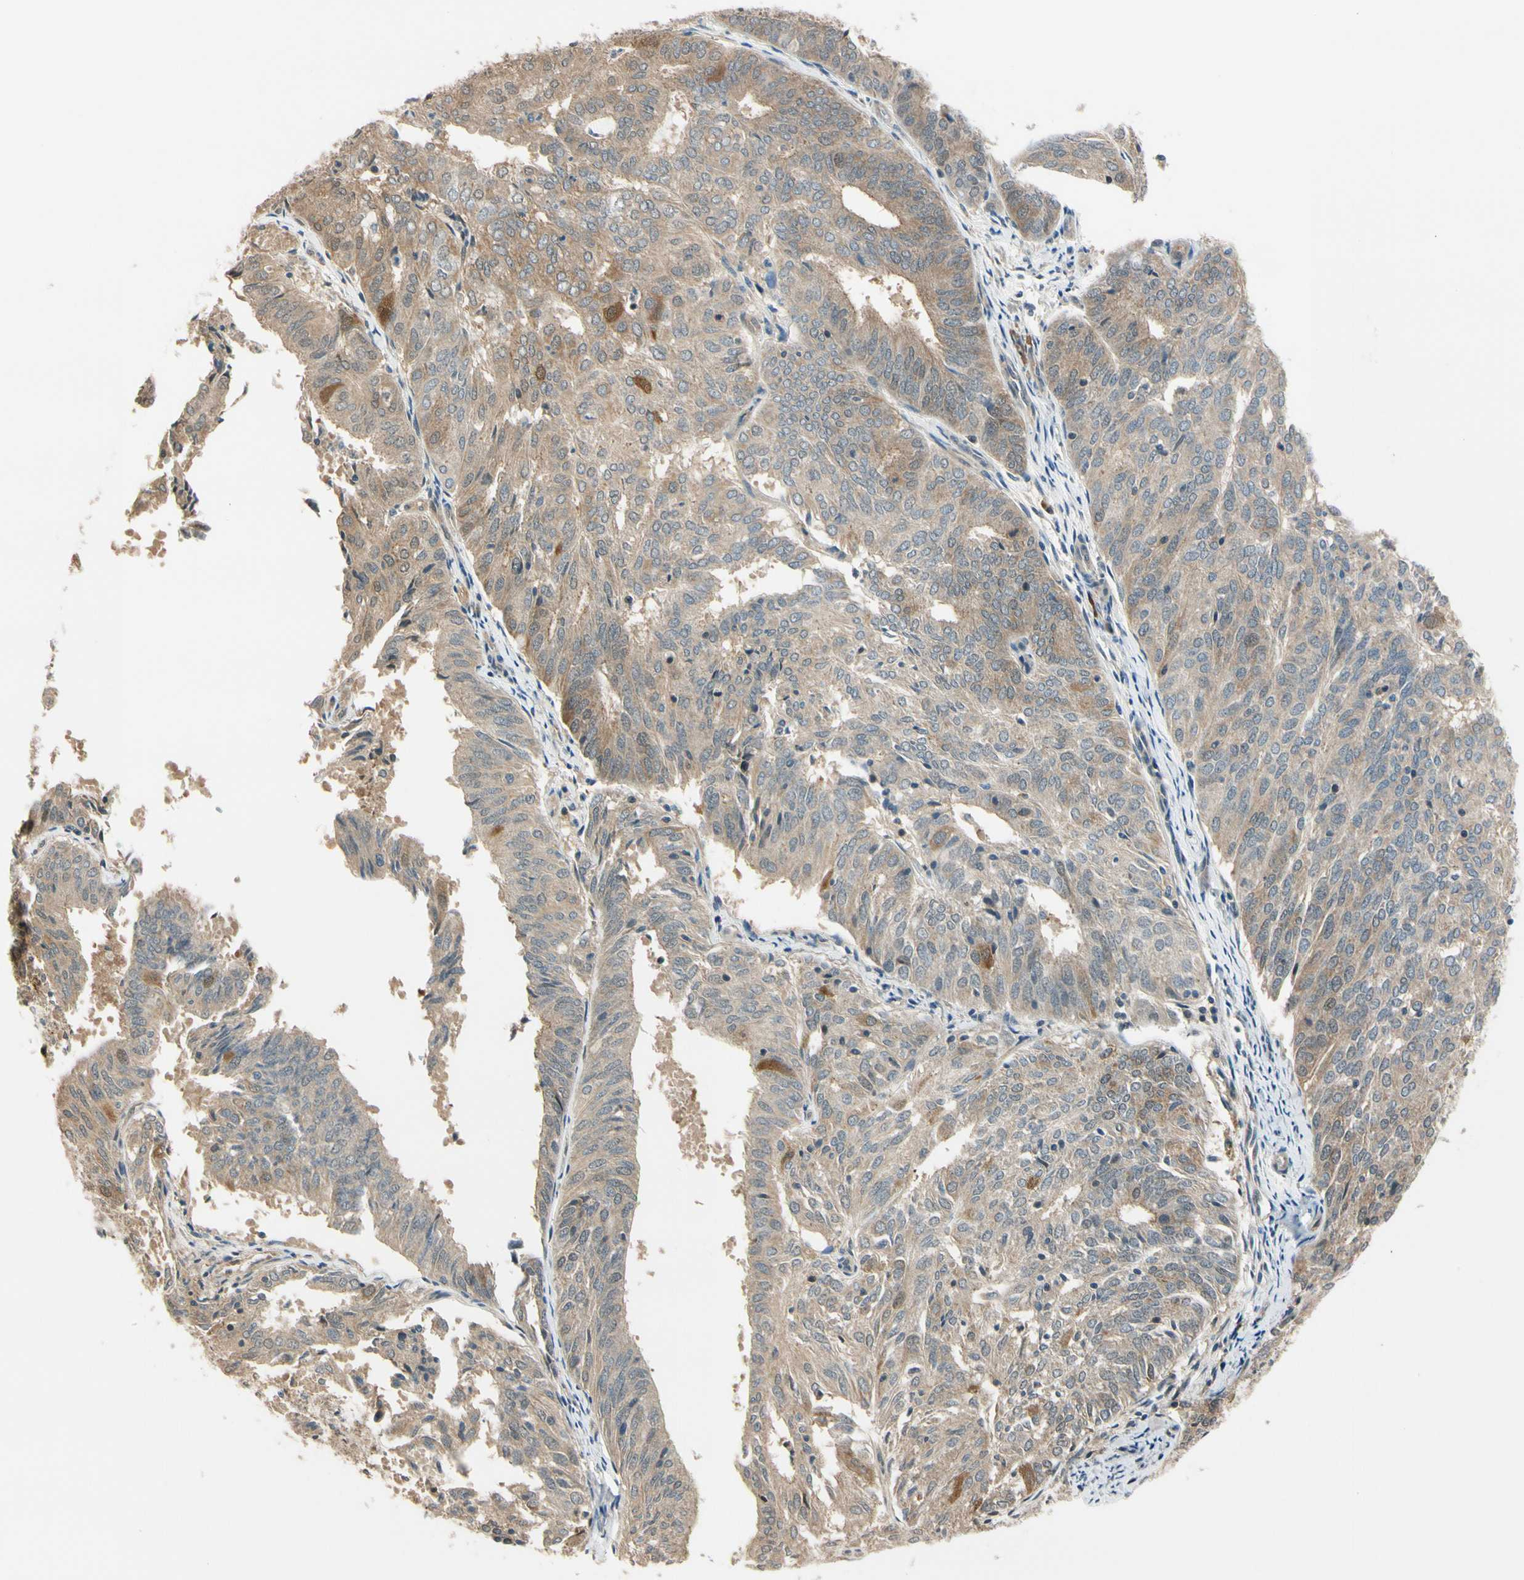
{"staining": {"intensity": "weak", "quantity": ">75%", "location": "cytoplasmic/membranous,nuclear"}, "tissue": "endometrial cancer", "cell_type": "Tumor cells", "image_type": "cancer", "snomed": [{"axis": "morphology", "description": "Adenocarcinoma, NOS"}, {"axis": "topography", "description": "Uterus"}], "caption": "This photomicrograph exhibits immunohistochemistry (IHC) staining of human endometrial cancer, with low weak cytoplasmic/membranous and nuclear positivity in approximately >75% of tumor cells.", "gene": "RASGRF1", "patient": {"sex": "female", "age": 60}}